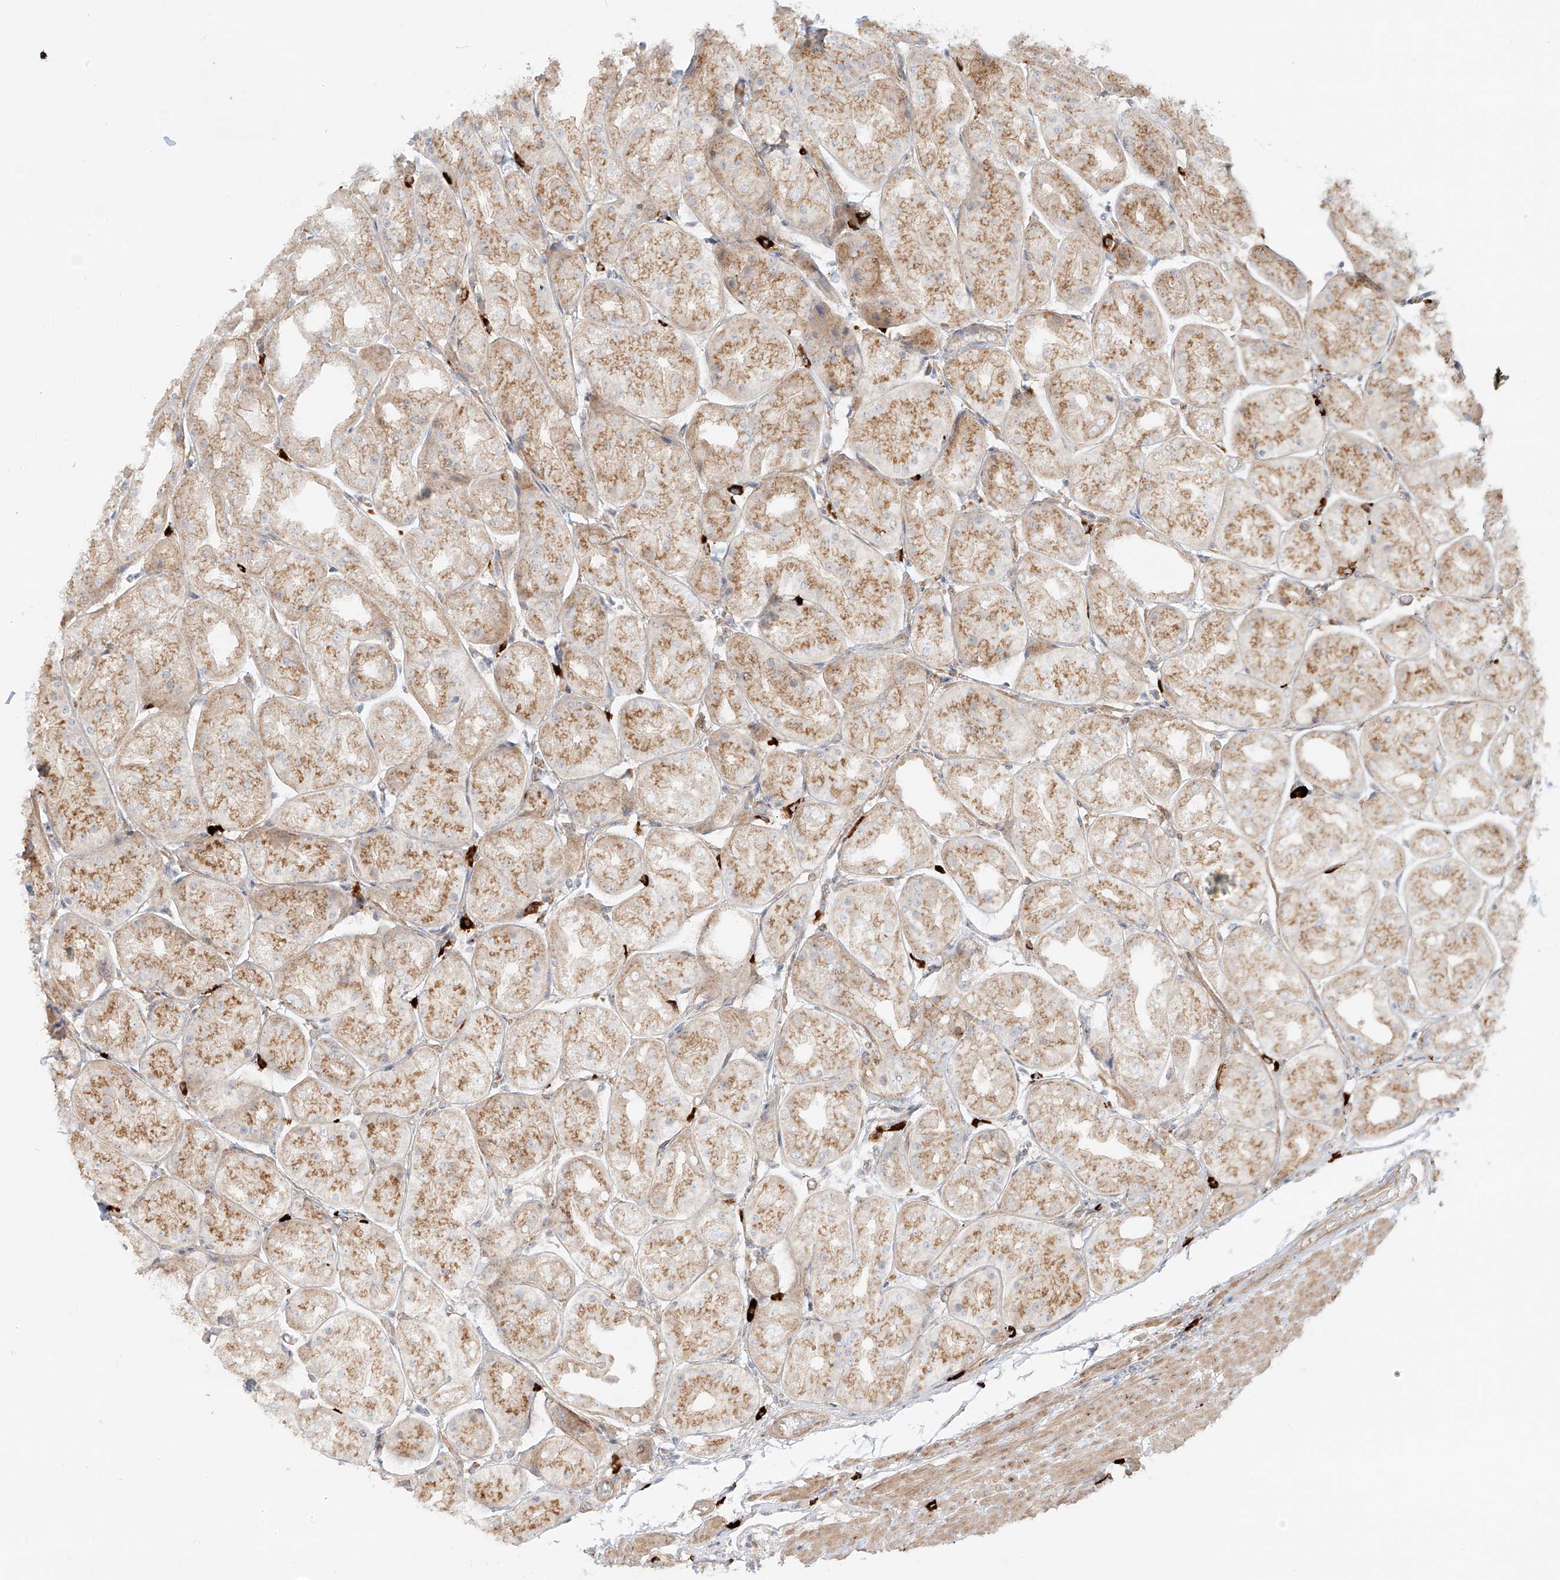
{"staining": {"intensity": "moderate", "quantity": ">75%", "location": "cytoplasmic/membranous"}, "tissue": "stomach", "cell_type": "Glandular cells", "image_type": "normal", "snomed": [{"axis": "morphology", "description": "Normal tissue, NOS"}, {"axis": "topography", "description": "Stomach, upper"}], "caption": "Immunohistochemical staining of benign stomach shows >75% levels of moderate cytoplasmic/membranous protein positivity in approximately >75% of glandular cells.", "gene": "ZNF287", "patient": {"sex": "male", "age": 72}}